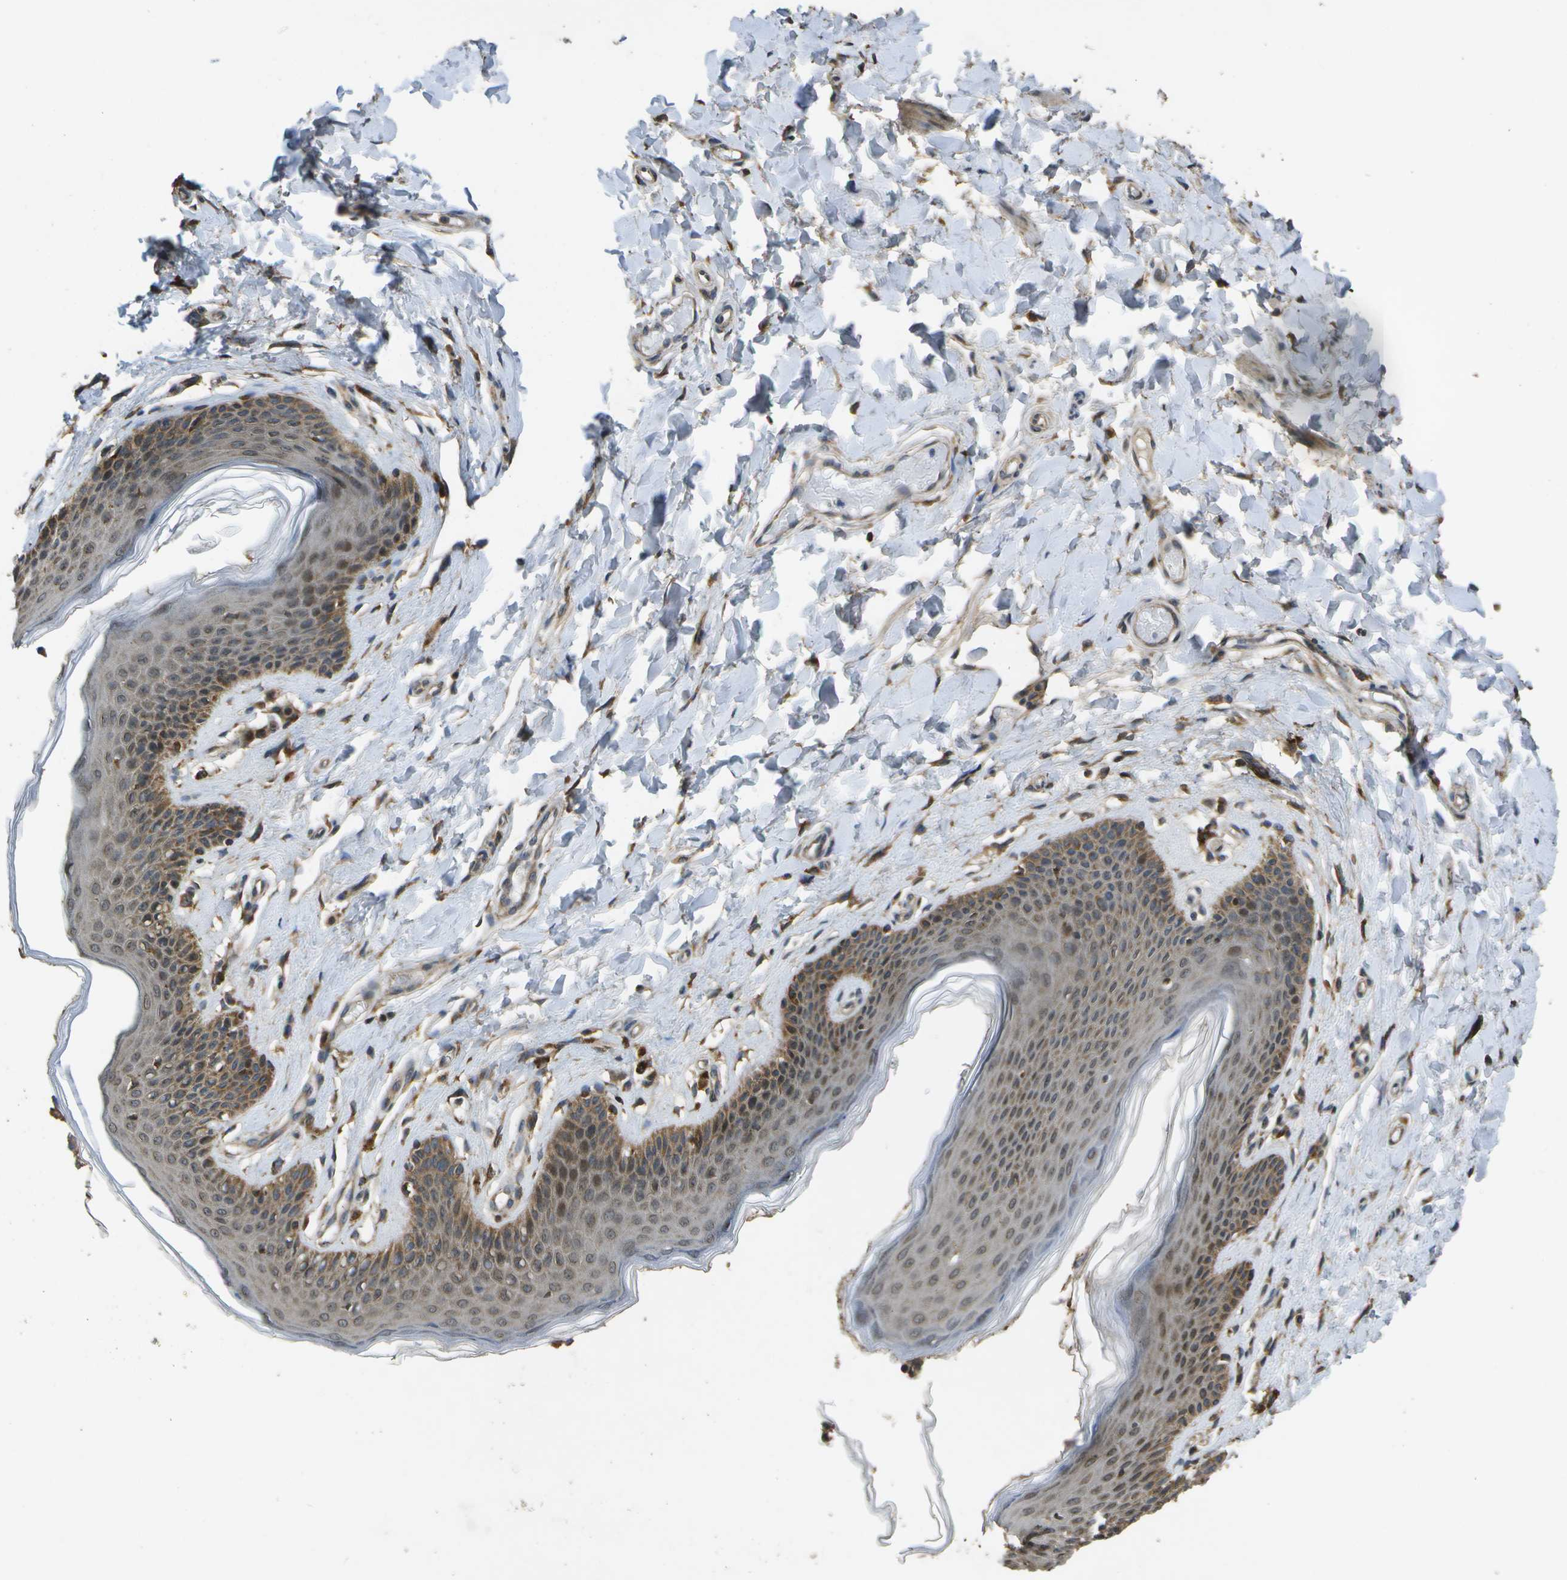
{"staining": {"intensity": "moderate", "quantity": ">75%", "location": "cytoplasmic/membranous"}, "tissue": "skin", "cell_type": "Epidermal cells", "image_type": "normal", "snomed": [{"axis": "morphology", "description": "Normal tissue, NOS"}, {"axis": "topography", "description": "Vulva"}], "caption": "Immunohistochemistry image of unremarkable human skin stained for a protein (brown), which displays medium levels of moderate cytoplasmic/membranous staining in about >75% of epidermal cells.", "gene": "HFE", "patient": {"sex": "female", "age": 66}}